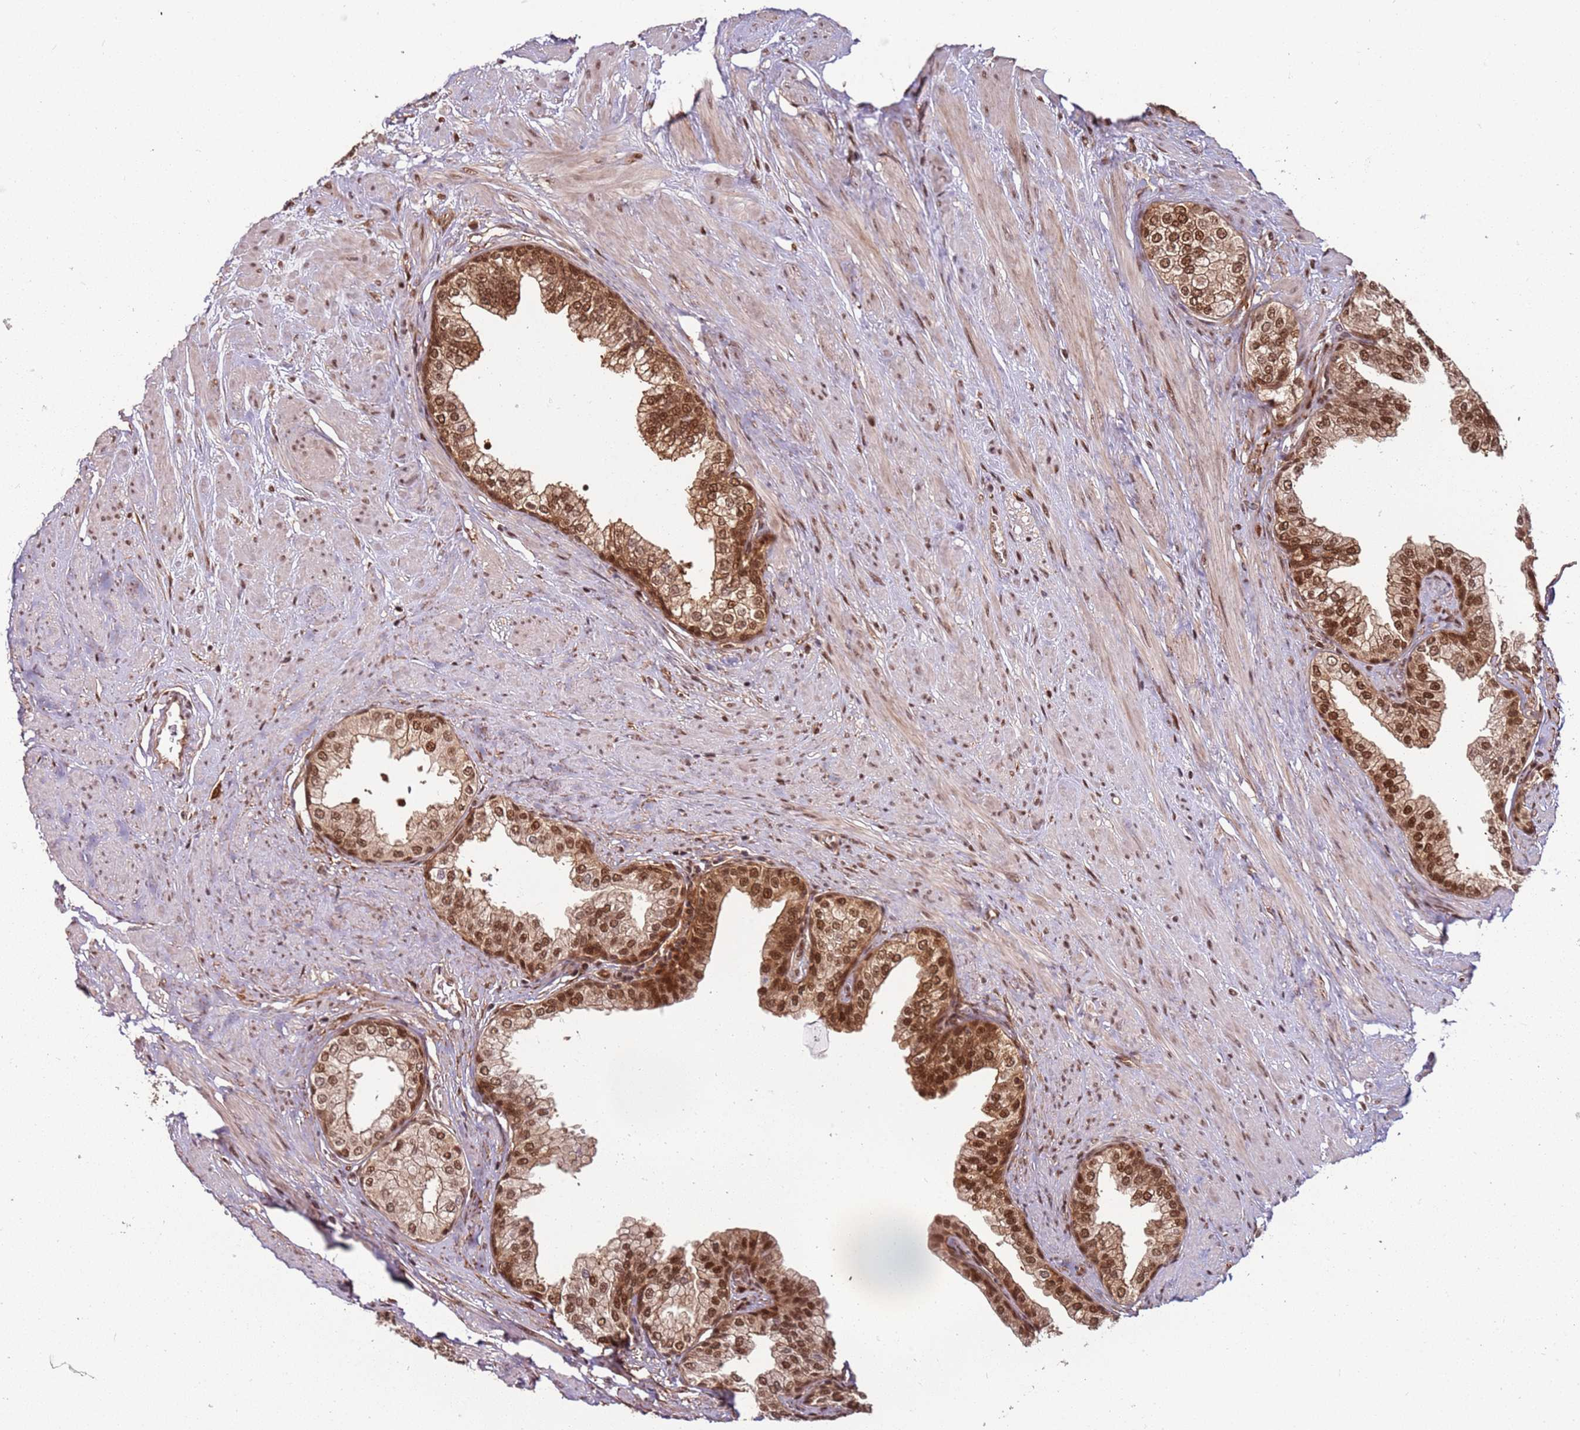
{"staining": {"intensity": "moderate", "quantity": ">75%", "location": "cytoplasmic/membranous,nuclear"}, "tissue": "prostate", "cell_type": "Glandular cells", "image_type": "normal", "snomed": [{"axis": "morphology", "description": "Normal tissue, NOS"}, {"axis": "morphology", "description": "Urothelial carcinoma, Low grade"}, {"axis": "topography", "description": "Urinary bladder"}, {"axis": "topography", "description": "Prostate"}], "caption": "A brown stain highlights moderate cytoplasmic/membranous,nuclear expression of a protein in glandular cells of benign prostate. (Stains: DAB in brown, nuclei in blue, Microscopy: brightfield microscopy at high magnification).", "gene": "PGLS", "patient": {"sex": "male", "age": 60}}